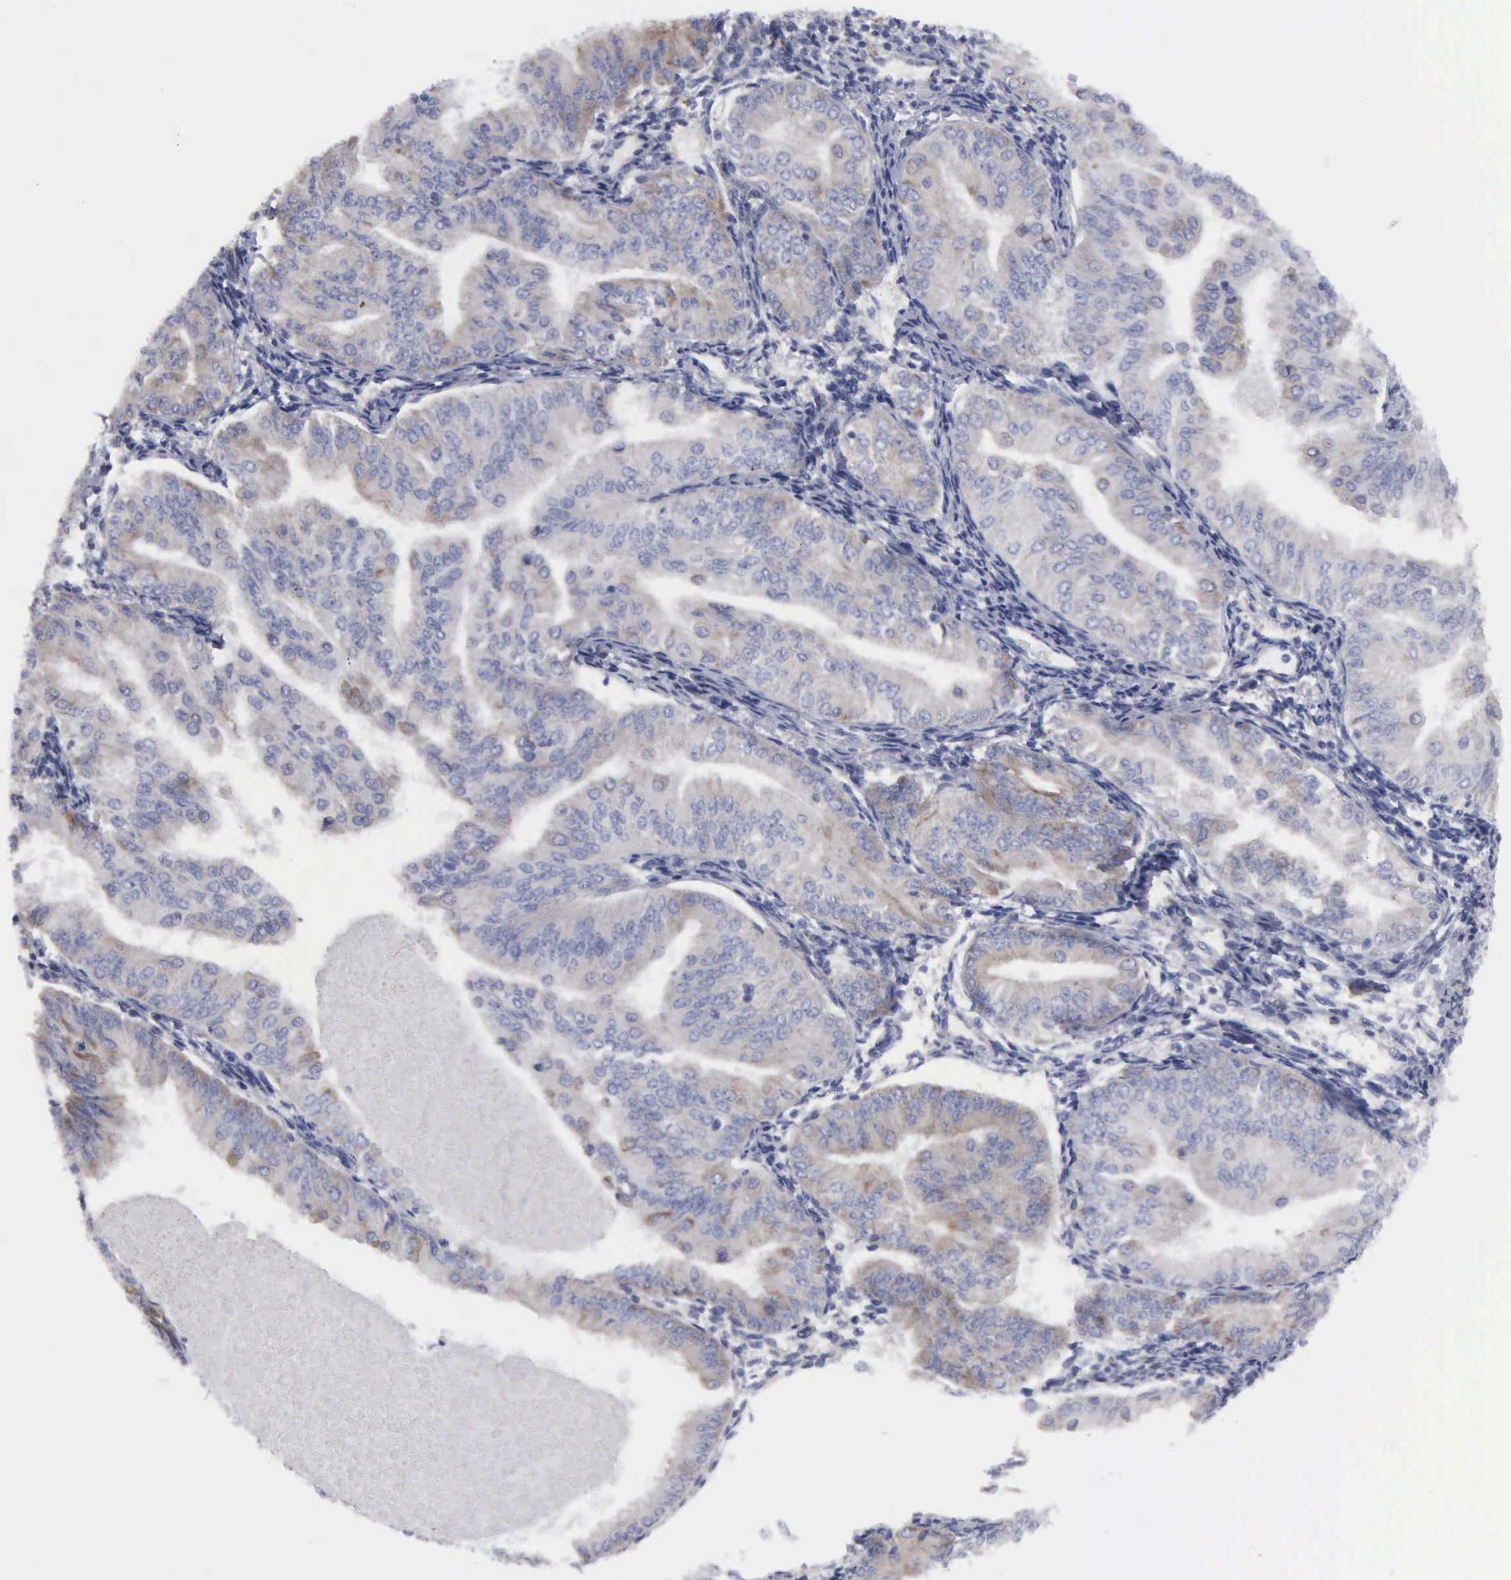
{"staining": {"intensity": "moderate", "quantity": "<25%", "location": "cytoplasmic/membranous"}, "tissue": "endometrial cancer", "cell_type": "Tumor cells", "image_type": "cancer", "snomed": [{"axis": "morphology", "description": "Adenocarcinoma, NOS"}, {"axis": "topography", "description": "Endometrium"}], "caption": "Adenocarcinoma (endometrial) stained with a brown dye demonstrates moderate cytoplasmic/membranous positive expression in approximately <25% of tumor cells.", "gene": "TXLNG", "patient": {"sex": "female", "age": 53}}